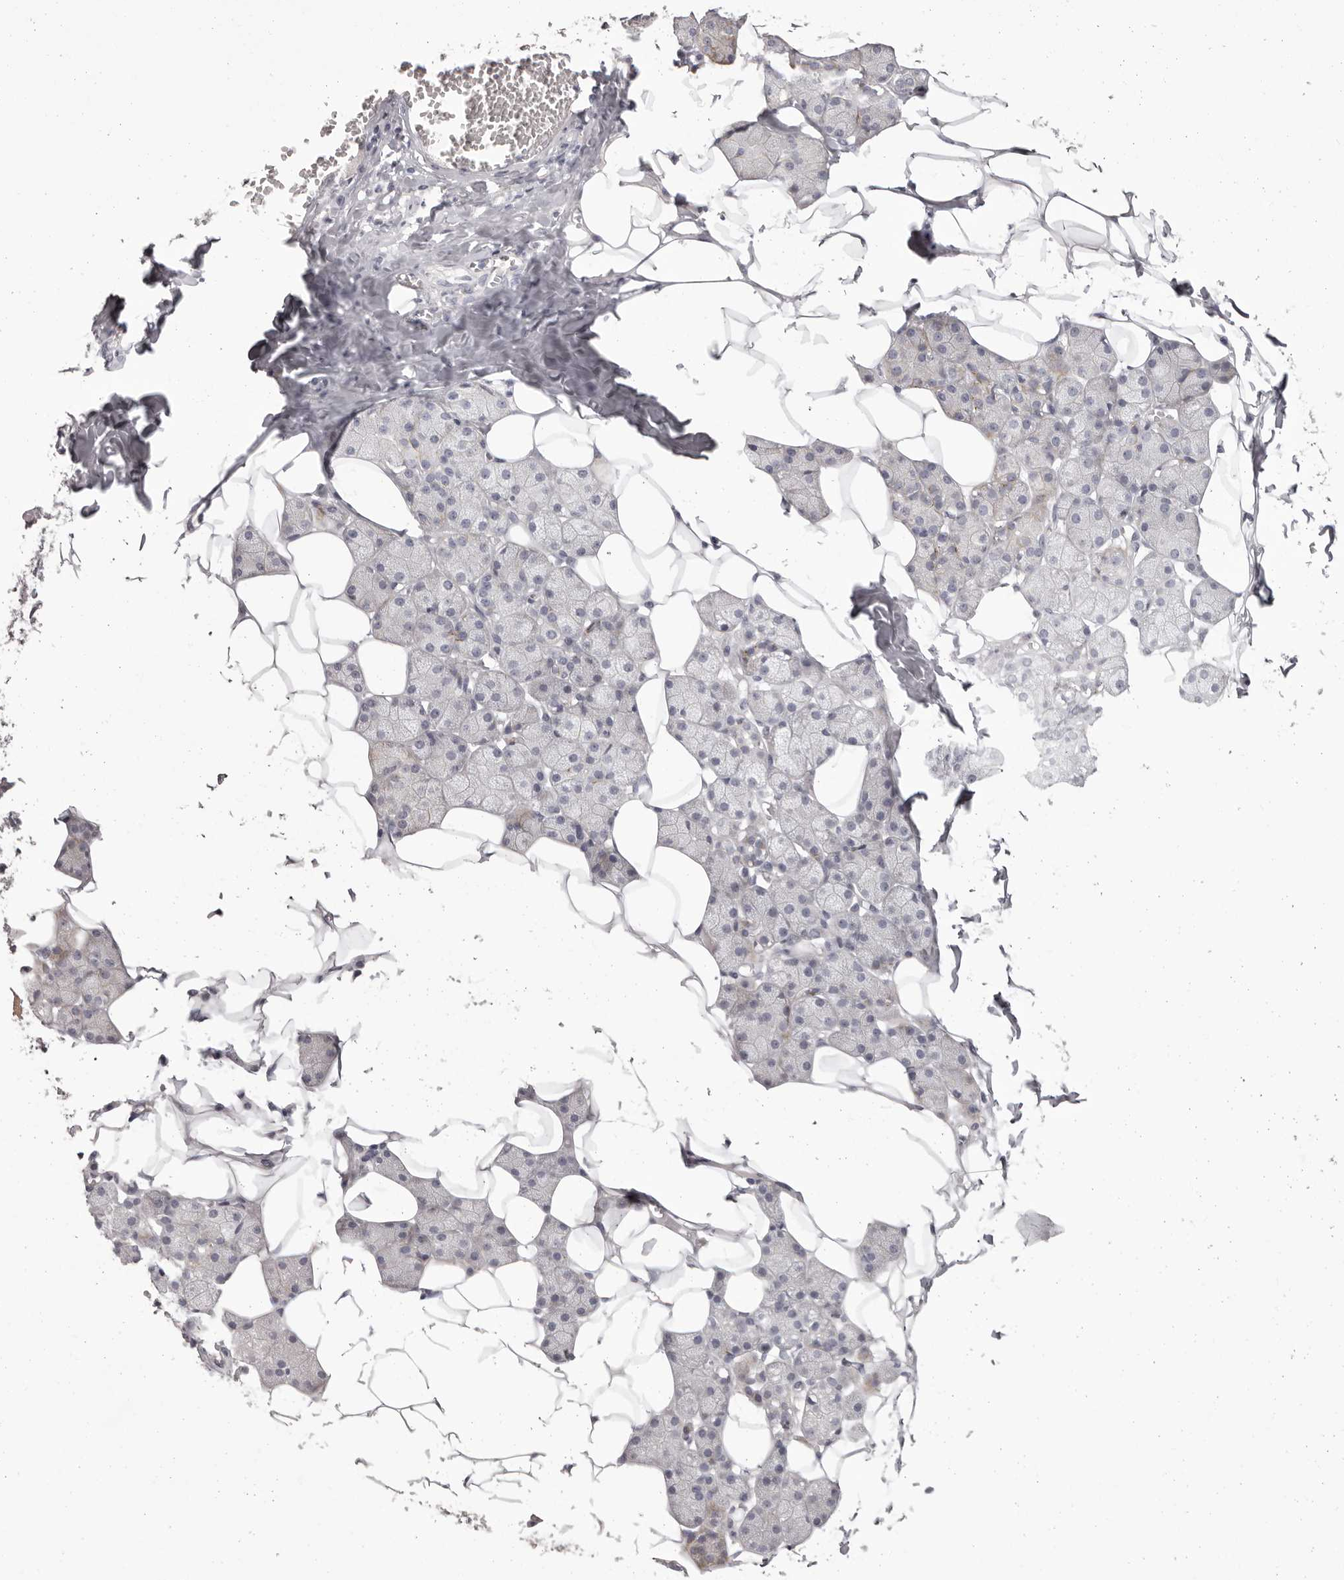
{"staining": {"intensity": "weak", "quantity": "<25%", "location": "cytoplasmic/membranous"}, "tissue": "salivary gland", "cell_type": "Glandular cells", "image_type": "normal", "snomed": [{"axis": "morphology", "description": "Normal tissue, NOS"}, {"axis": "topography", "description": "Salivary gland"}], "caption": "Image shows no significant protein expression in glandular cells of normal salivary gland.", "gene": "OTUD3", "patient": {"sex": "female", "age": 33}}